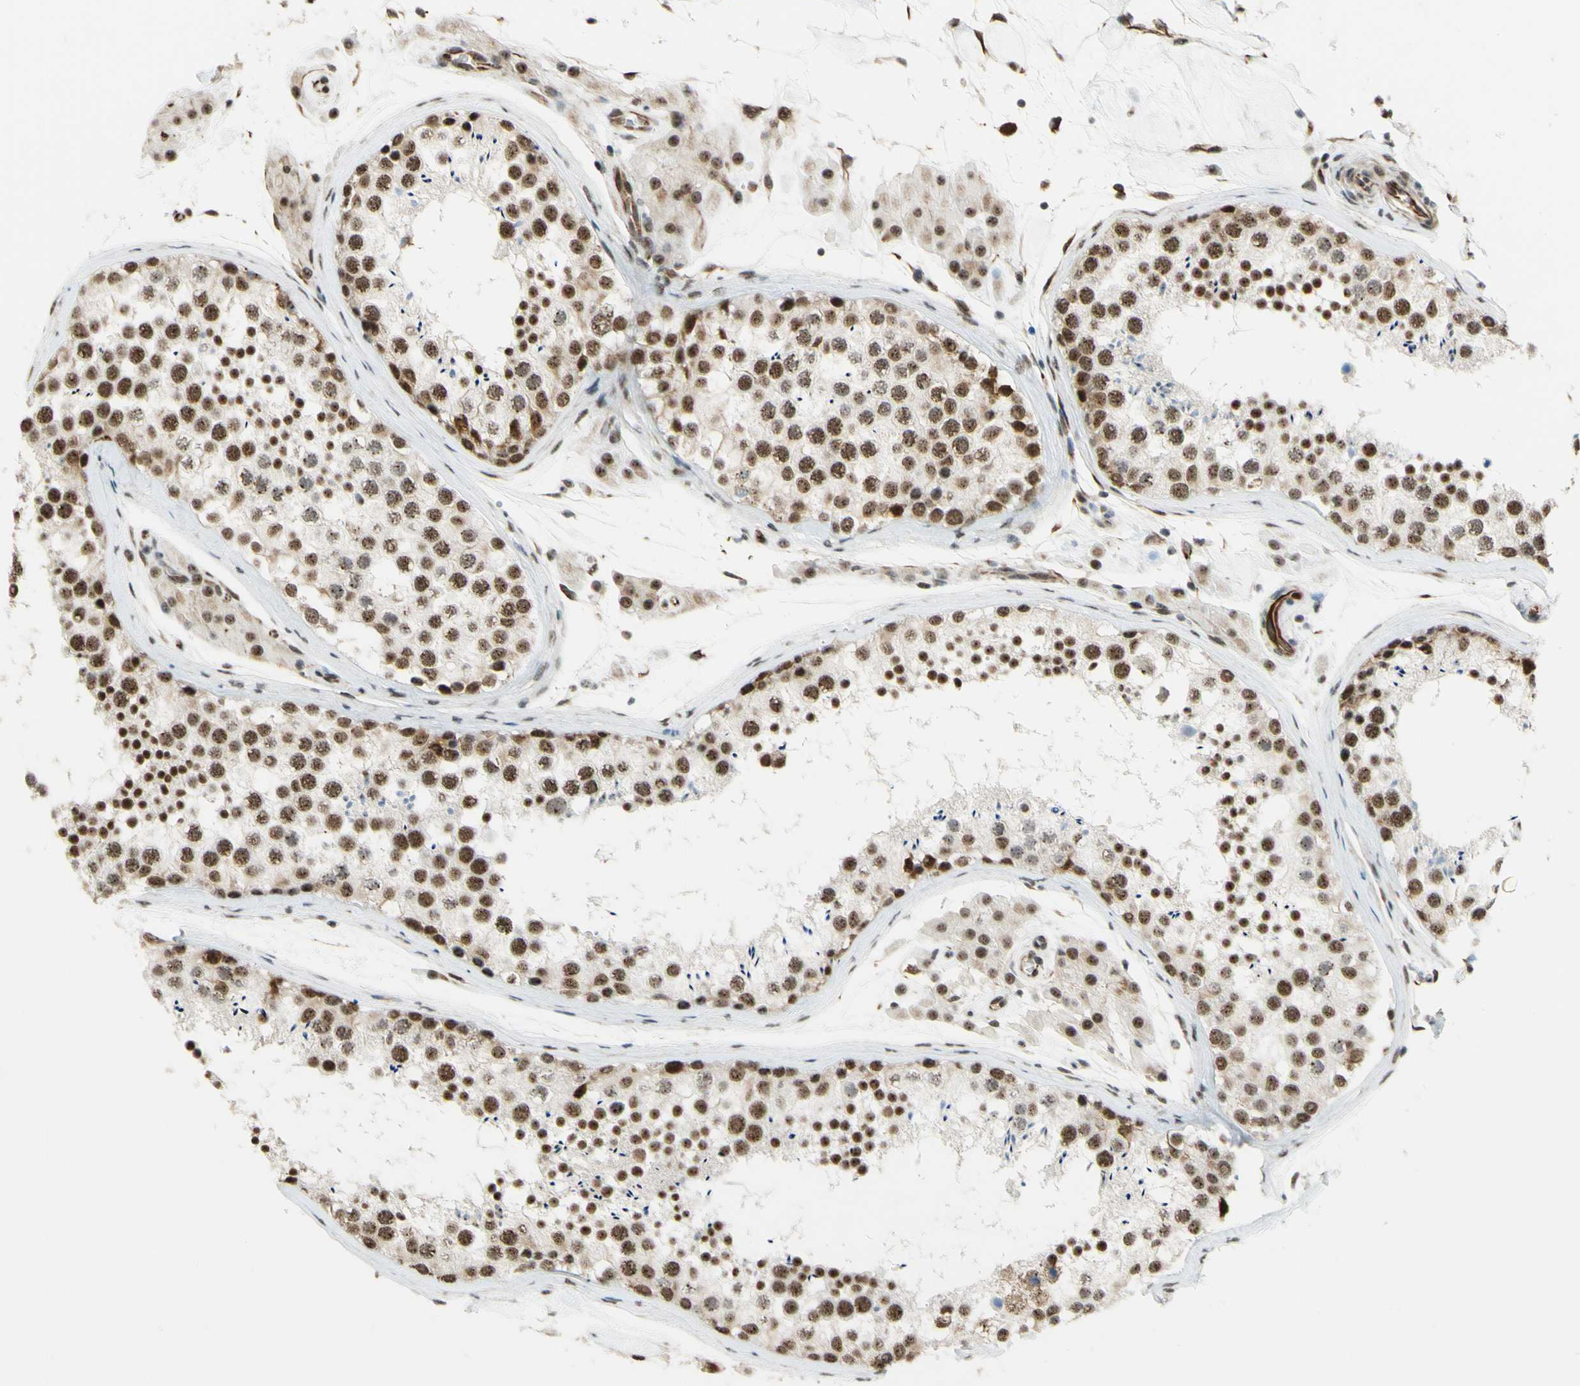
{"staining": {"intensity": "strong", "quantity": ">75%", "location": "nuclear"}, "tissue": "testis", "cell_type": "Cells in seminiferous ducts", "image_type": "normal", "snomed": [{"axis": "morphology", "description": "Normal tissue, NOS"}, {"axis": "topography", "description": "Testis"}], "caption": "Immunohistochemical staining of unremarkable human testis displays high levels of strong nuclear staining in about >75% of cells in seminiferous ducts.", "gene": "SAP18", "patient": {"sex": "male", "age": 46}}